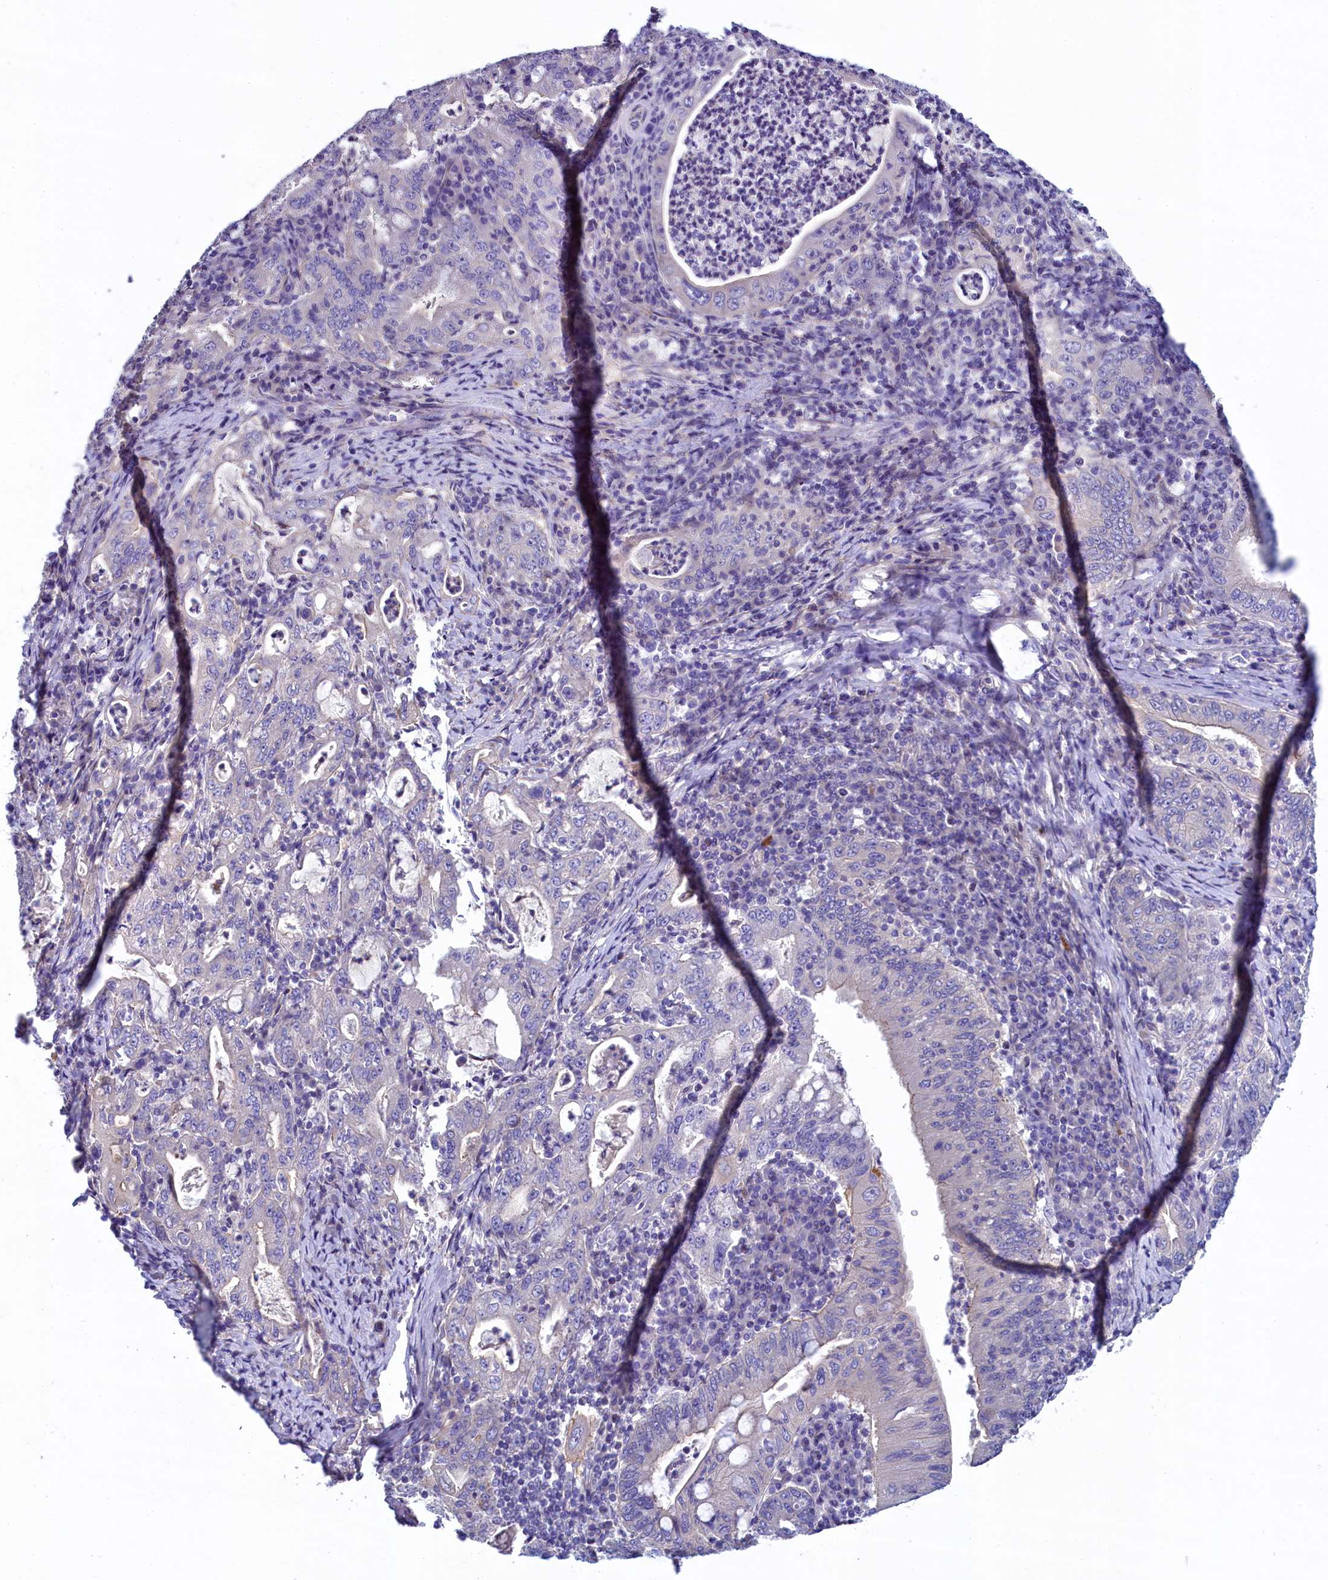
{"staining": {"intensity": "negative", "quantity": "none", "location": "none"}, "tissue": "stomach cancer", "cell_type": "Tumor cells", "image_type": "cancer", "snomed": [{"axis": "morphology", "description": "Normal tissue, NOS"}, {"axis": "morphology", "description": "Adenocarcinoma, NOS"}, {"axis": "topography", "description": "Esophagus"}, {"axis": "topography", "description": "Stomach, upper"}, {"axis": "topography", "description": "Peripheral nerve tissue"}], "caption": "Image shows no significant protein expression in tumor cells of adenocarcinoma (stomach).", "gene": "KRBOX5", "patient": {"sex": "male", "age": 62}}